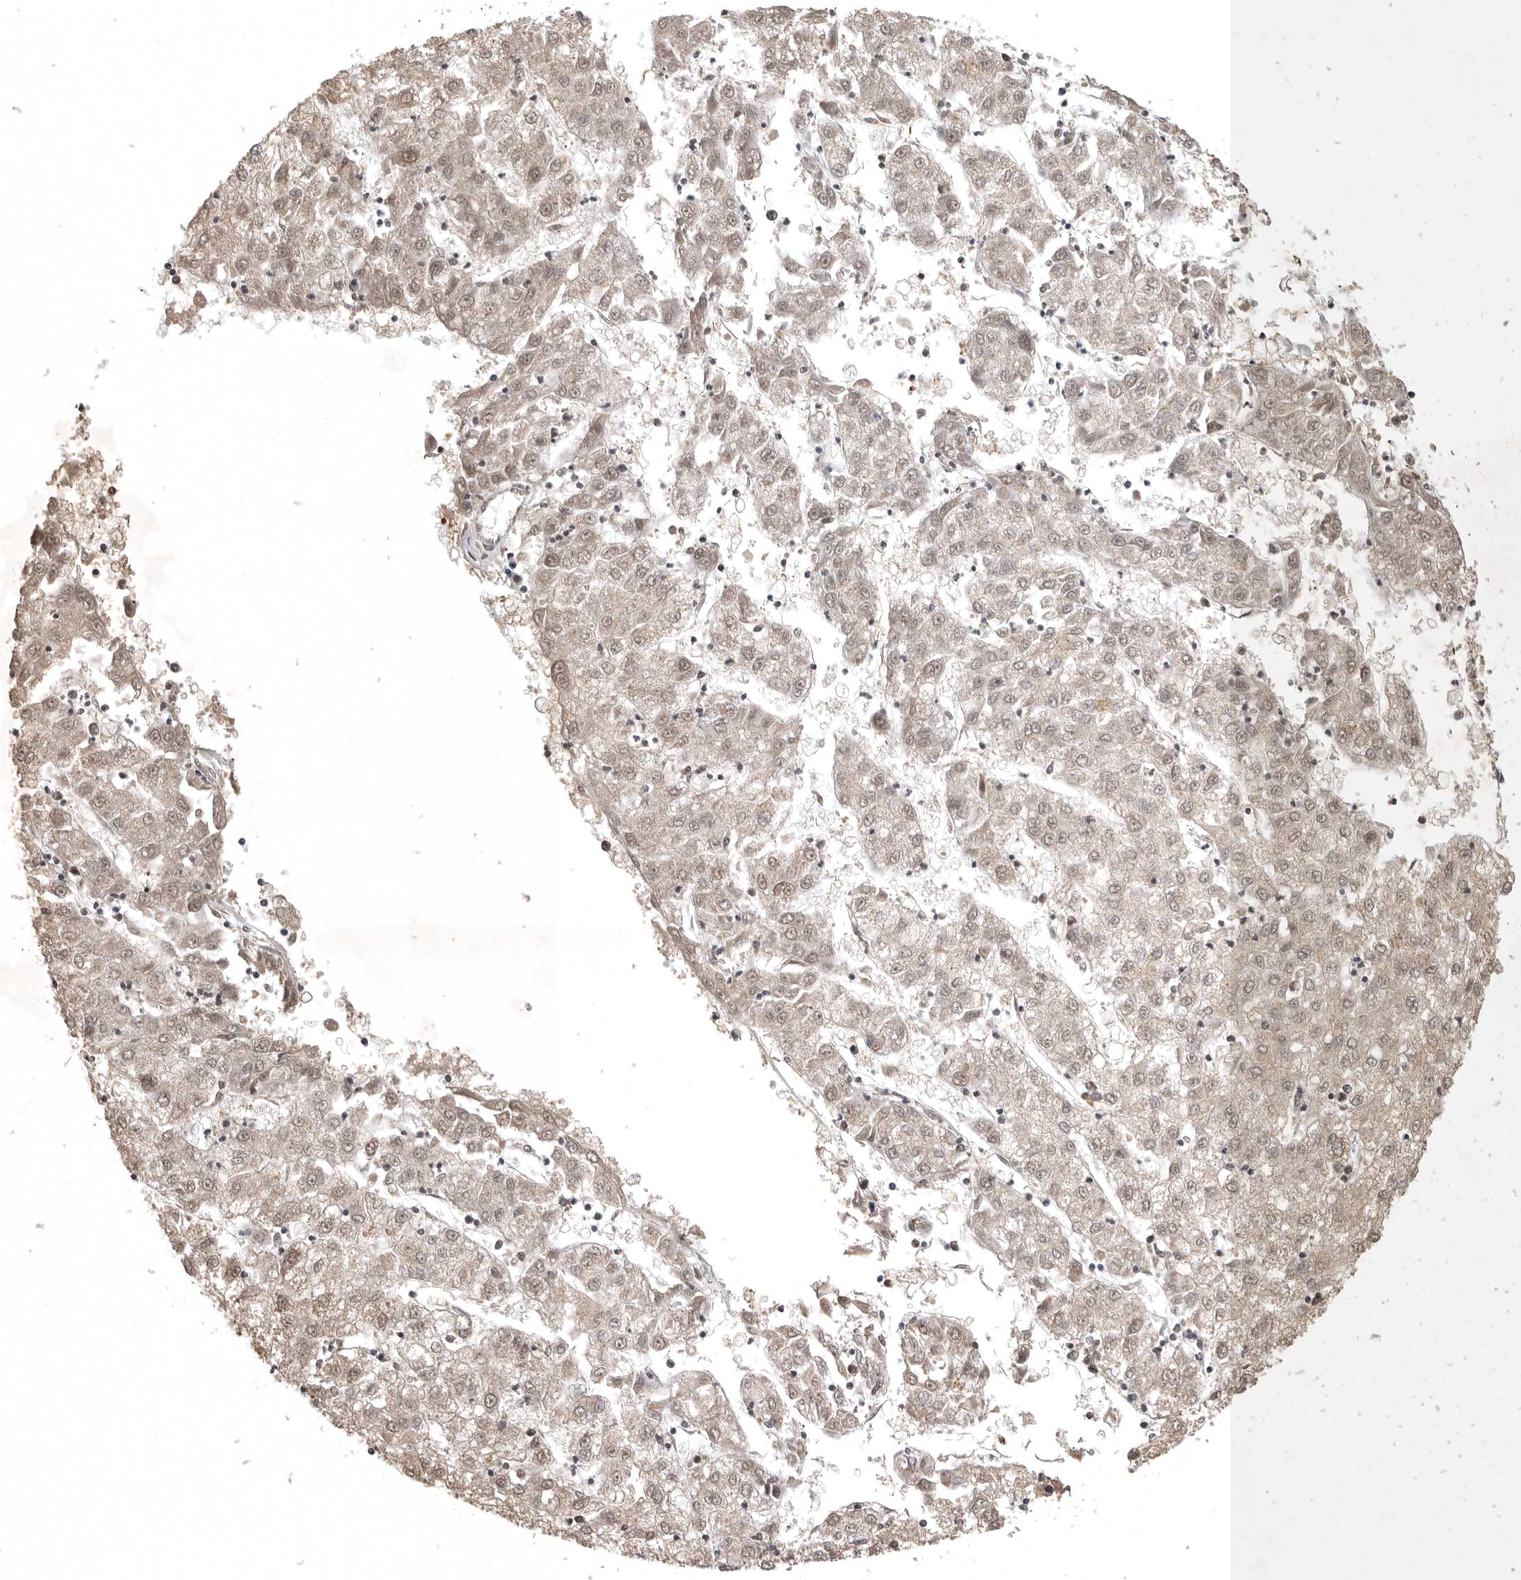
{"staining": {"intensity": "weak", "quantity": ">75%", "location": "nuclear"}, "tissue": "liver cancer", "cell_type": "Tumor cells", "image_type": "cancer", "snomed": [{"axis": "morphology", "description": "Carcinoma, Hepatocellular, NOS"}, {"axis": "topography", "description": "Liver"}], "caption": "Immunohistochemical staining of human hepatocellular carcinoma (liver) displays low levels of weak nuclear protein positivity in about >75% of tumor cells. Using DAB (brown) and hematoxylin (blue) stains, captured at high magnification using brightfield microscopy.", "gene": "CBLL1", "patient": {"sex": "male", "age": 72}}